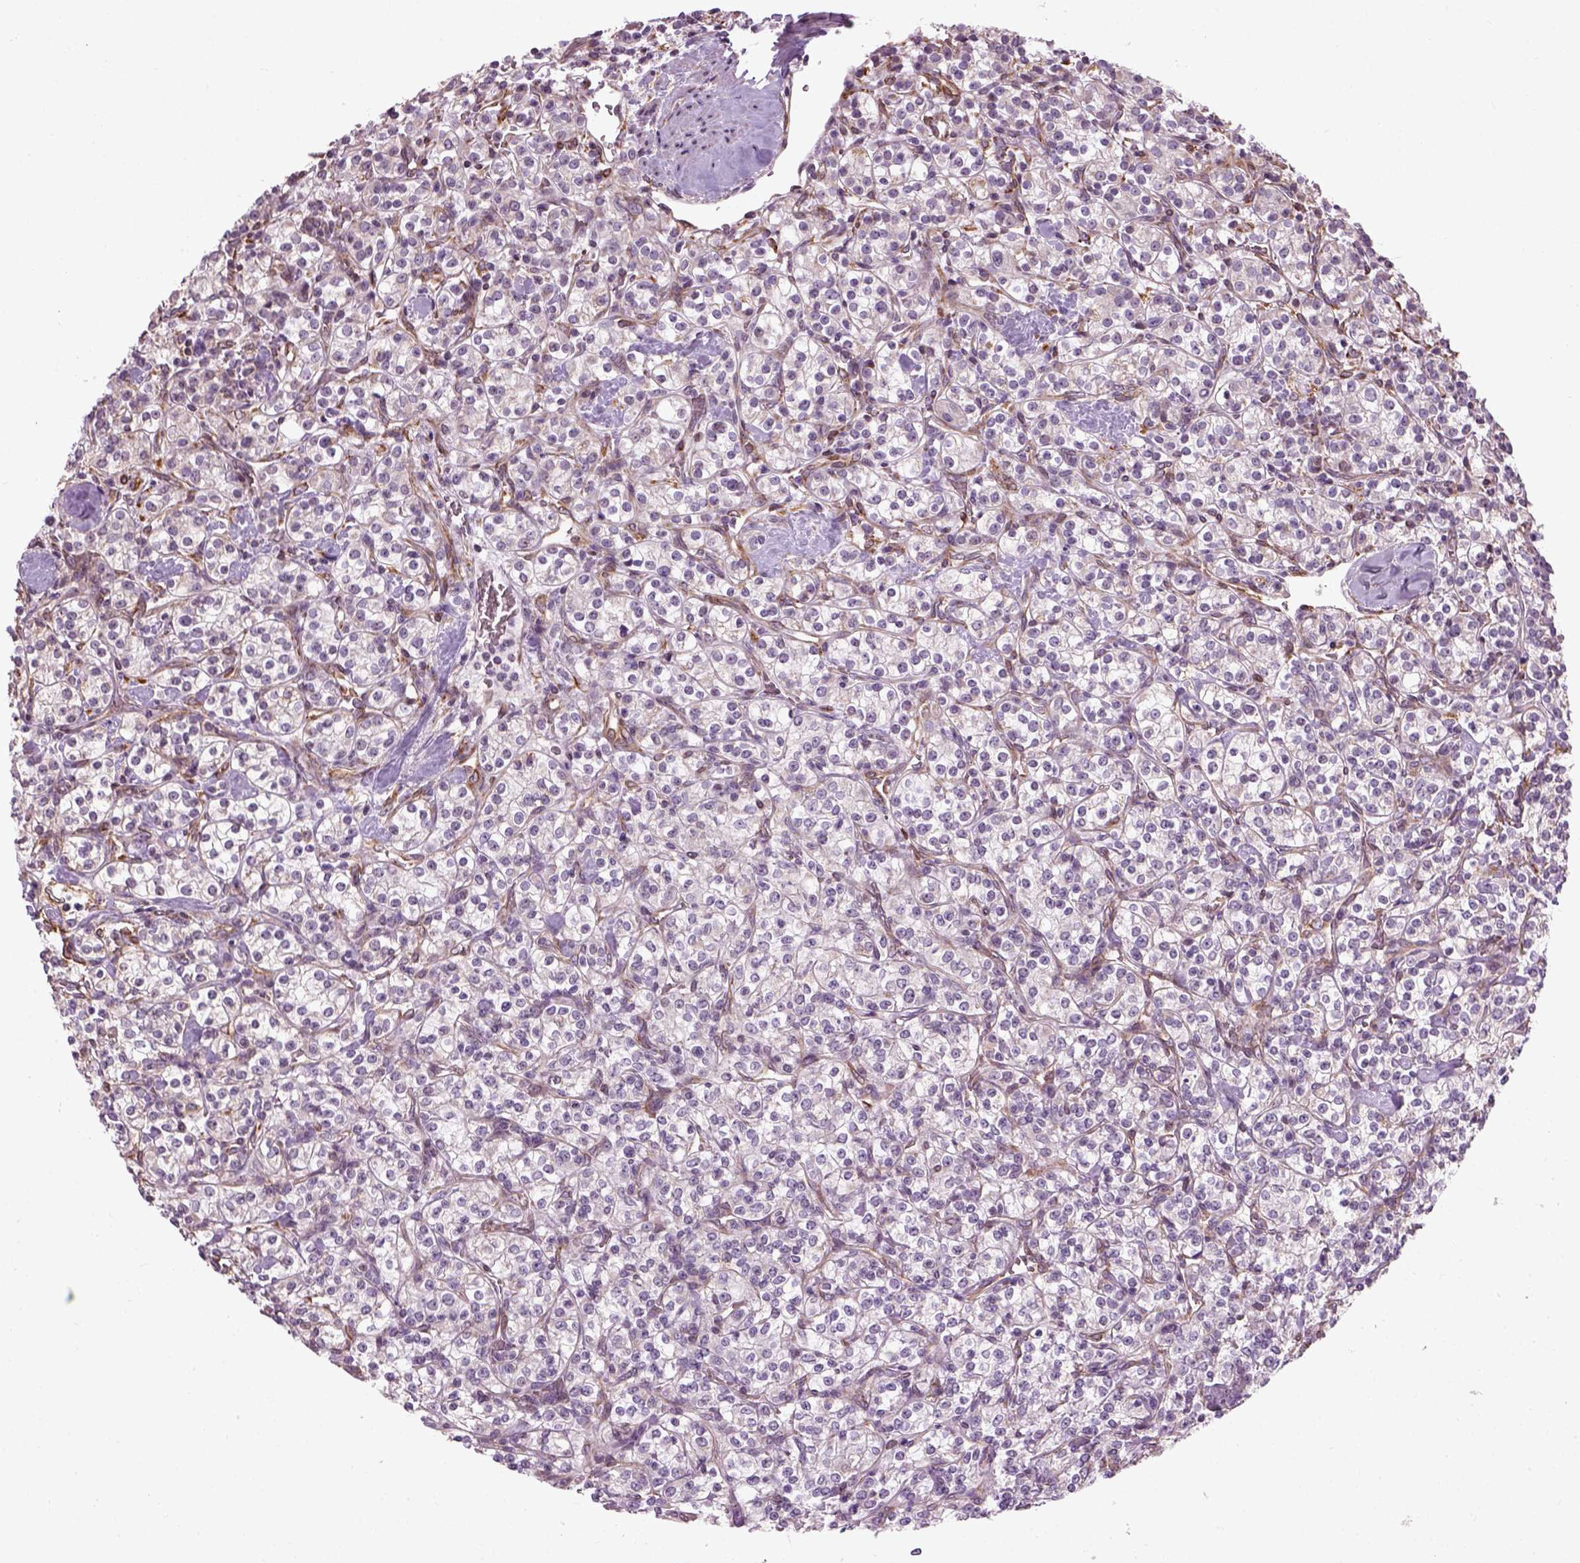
{"staining": {"intensity": "negative", "quantity": "none", "location": "none"}, "tissue": "renal cancer", "cell_type": "Tumor cells", "image_type": "cancer", "snomed": [{"axis": "morphology", "description": "Adenocarcinoma, NOS"}, {"axis": "topography", "description": "Kidney"}], "caption": "Tumor cells are negative for brown protein staining in adenocarcinoma (renal).", "gene": "XK", "patient": {"sex": "male", "age": 77}}